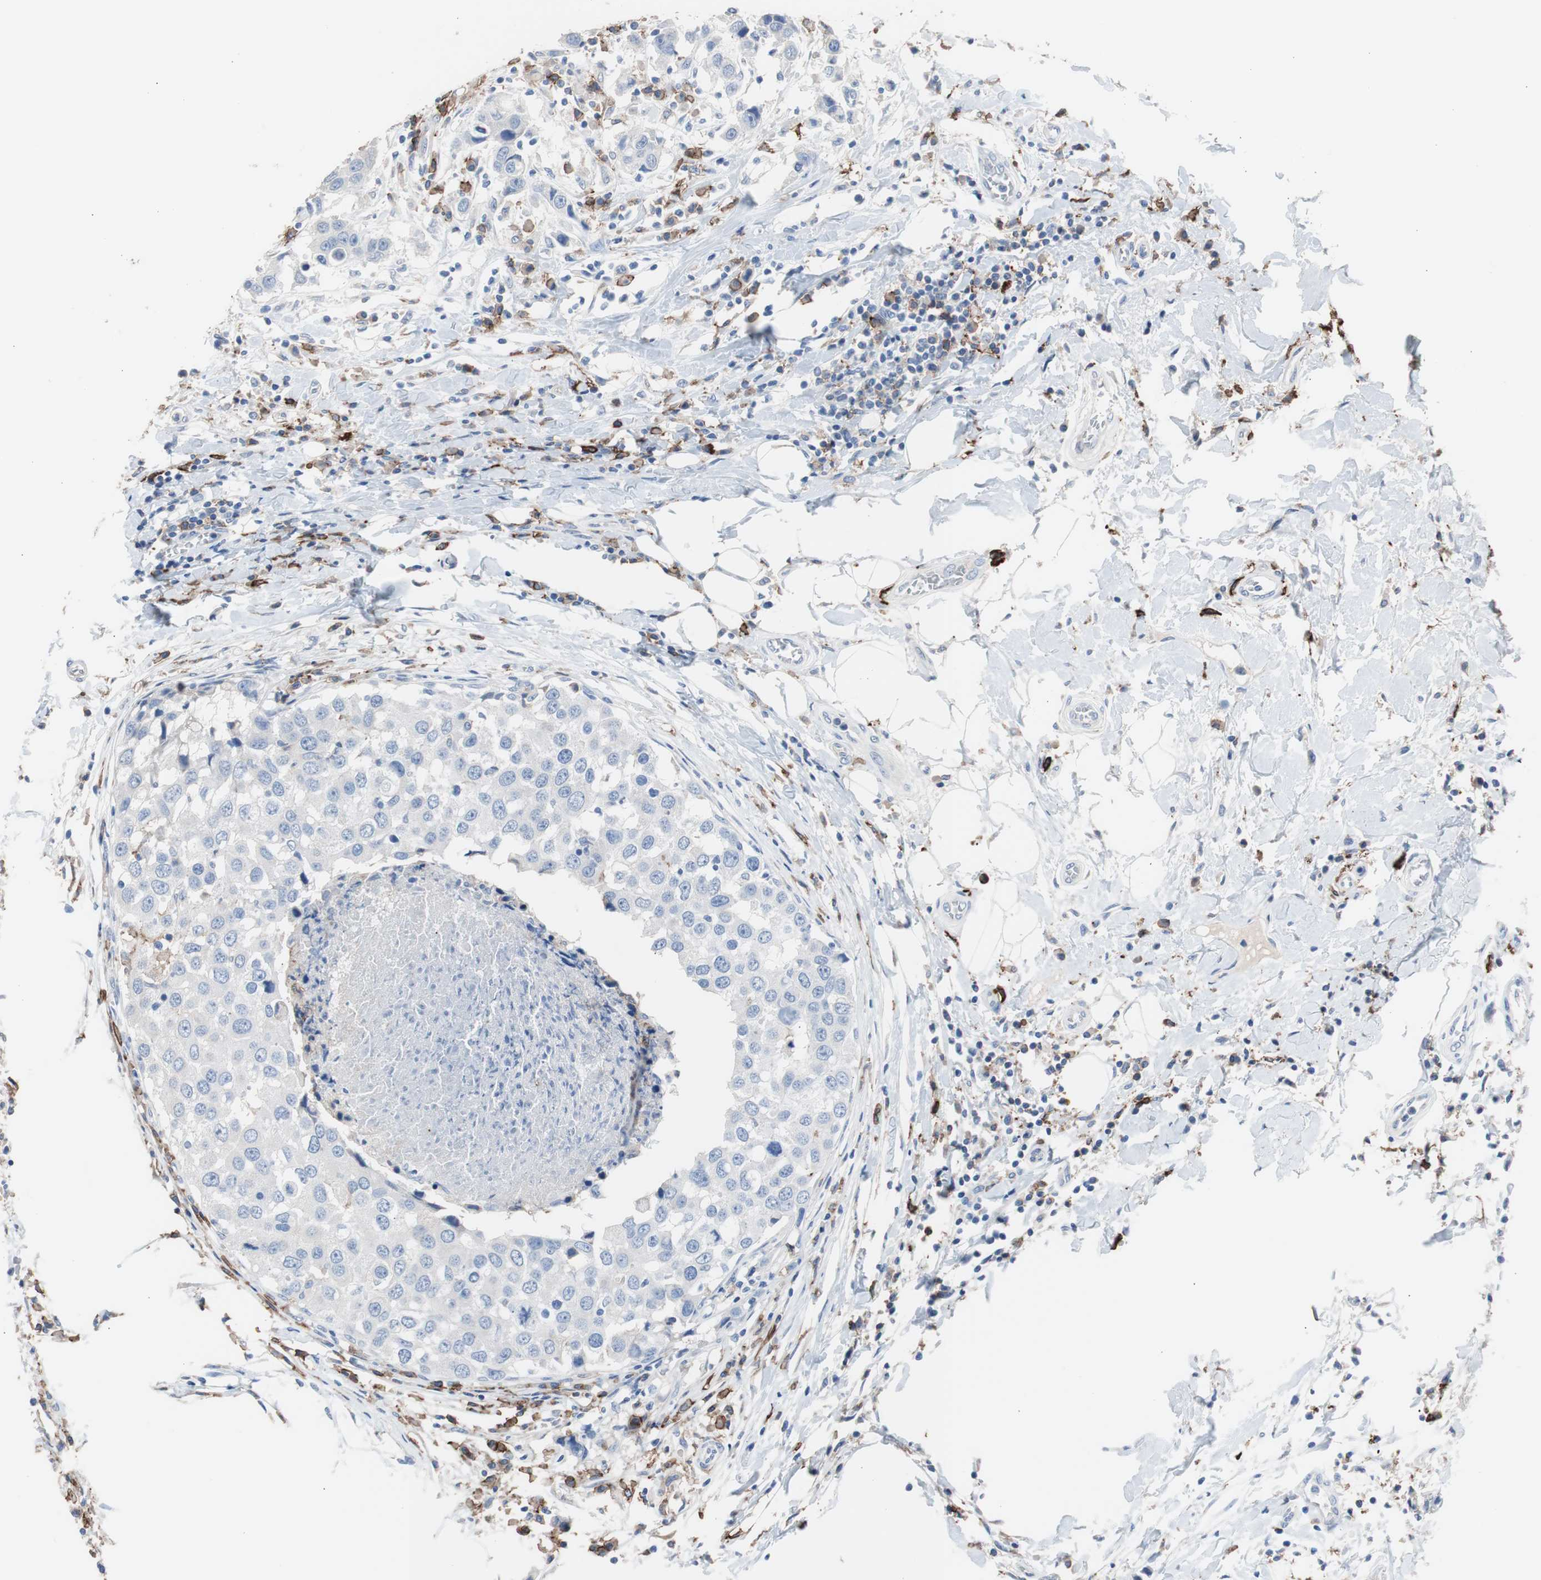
{"staining": {"intensity": "negative", "quantity": "none", "location": "none"}, "tissue": "breast cancer", "cell_type": "Tumor cells", "image_type": "cancer", "snomed": [{"axis": "morphology", "description": "Duct carcinoma"}, {"axis": "topography", "description": "Breast"}], "caption": "Photomicrograph shows no significant protein positivity in tumor cells of breast cancer (intraductal carcinoma).", "gene": "FCGR2B", "patient": {"sex": "female", "age": 27}}